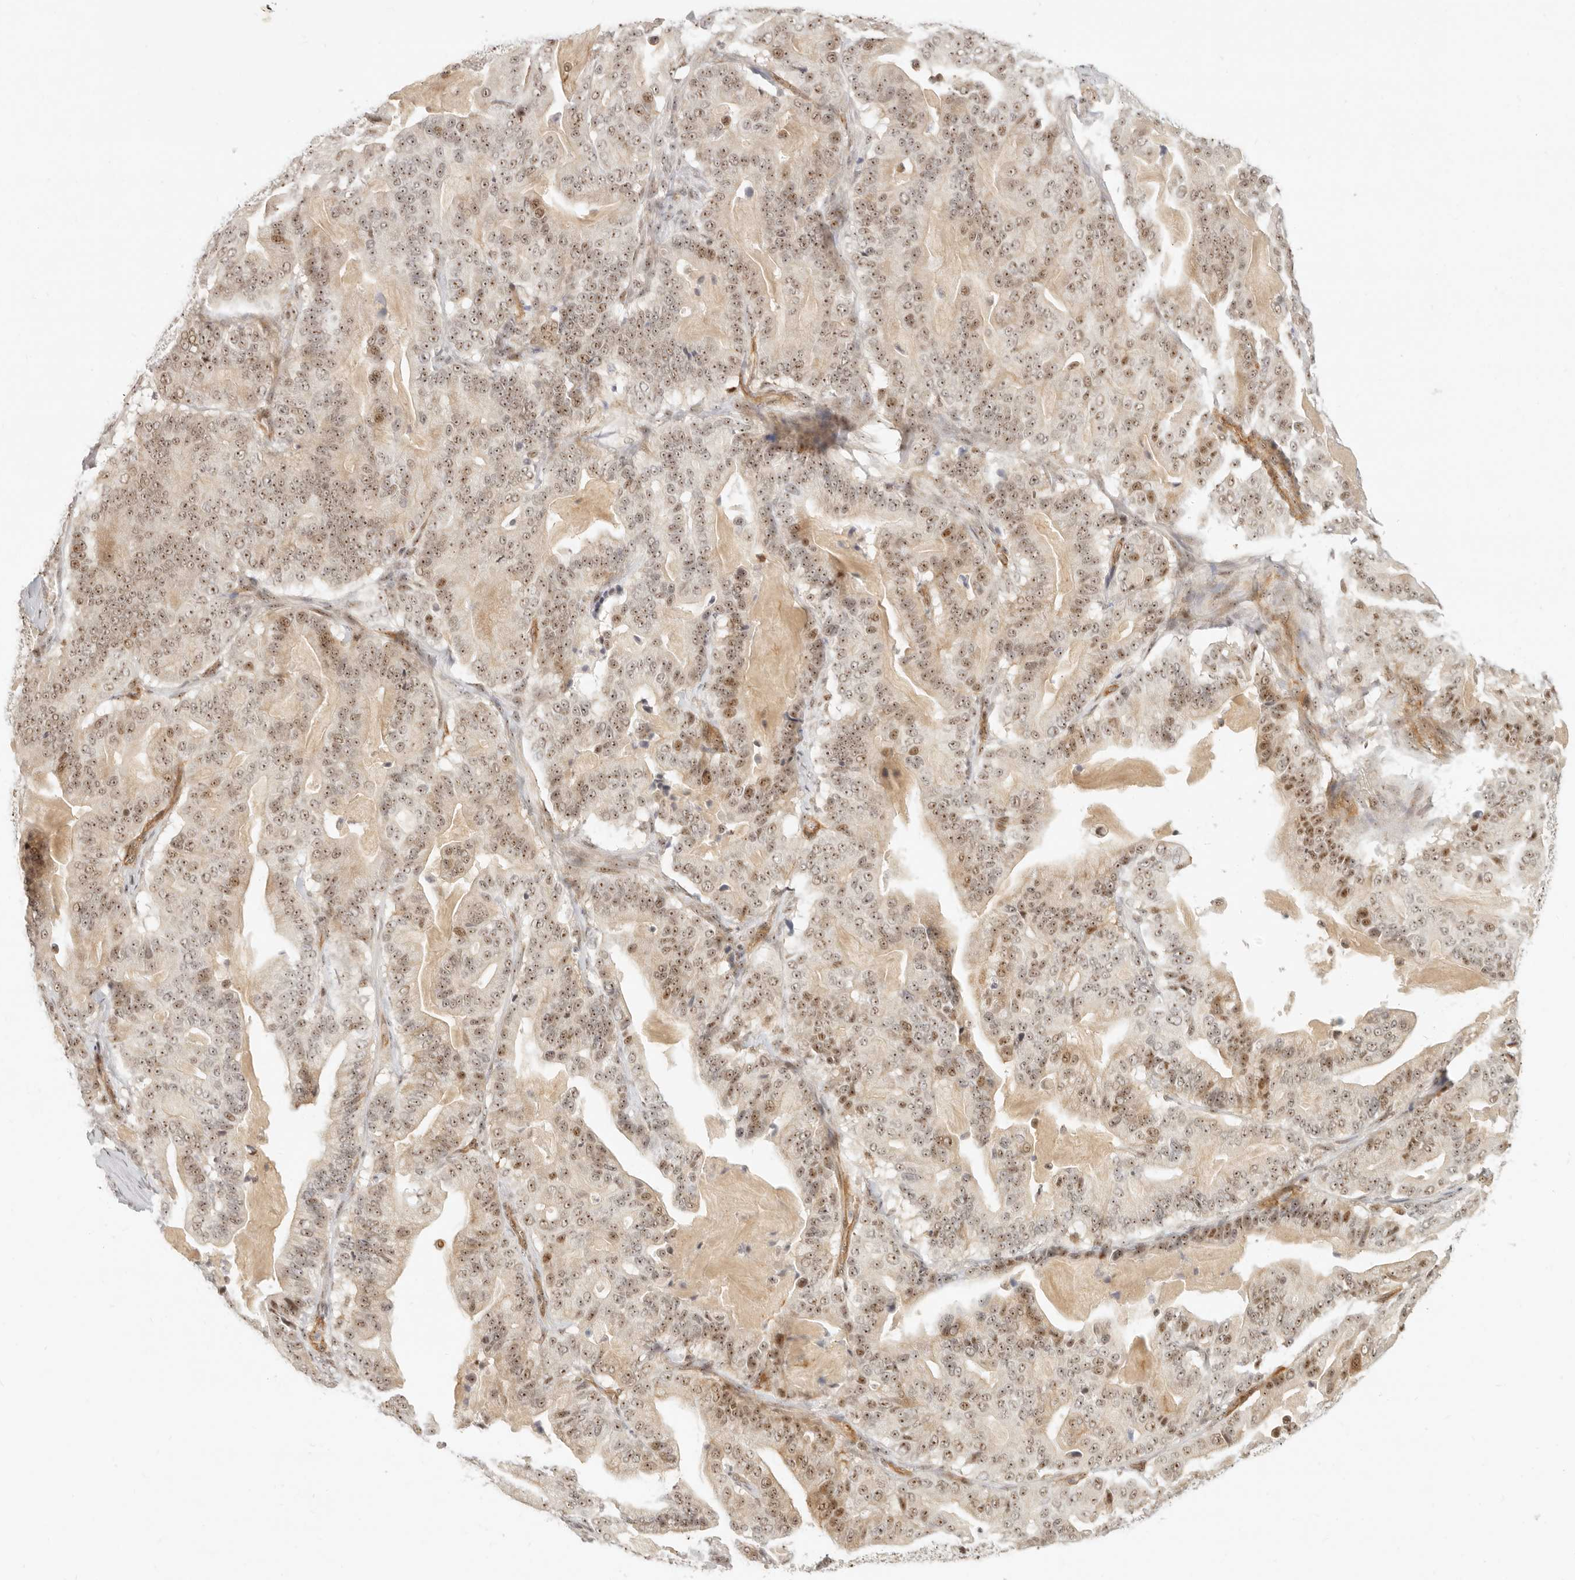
{"staining": {"intensity": "moderate", "quantity": ">75%", "location": "nuclear"}, "tissue": "pancreatic cancer", "cell_type": "Tumor cells", "image_type": "cancer", "snomed": [{"axis": "morphology", "description": "Adenocarcinoma, NOS"}, {"axis": "topography", "description": "Pancreas"}], "caption": "Protein positivity by IHC exhibits moderate nuclear positivity in approximately >75% of tumor cells in pancreatic adenocarcinoma. The staining is performed using DAB (3,3'-diaminobenzidine) brown chromogen to label protein expression. The nuclei are counter-stained blue using hematoxylin.", "gene": "BAP1", "patient": {"sex": "male", "age": 63}}